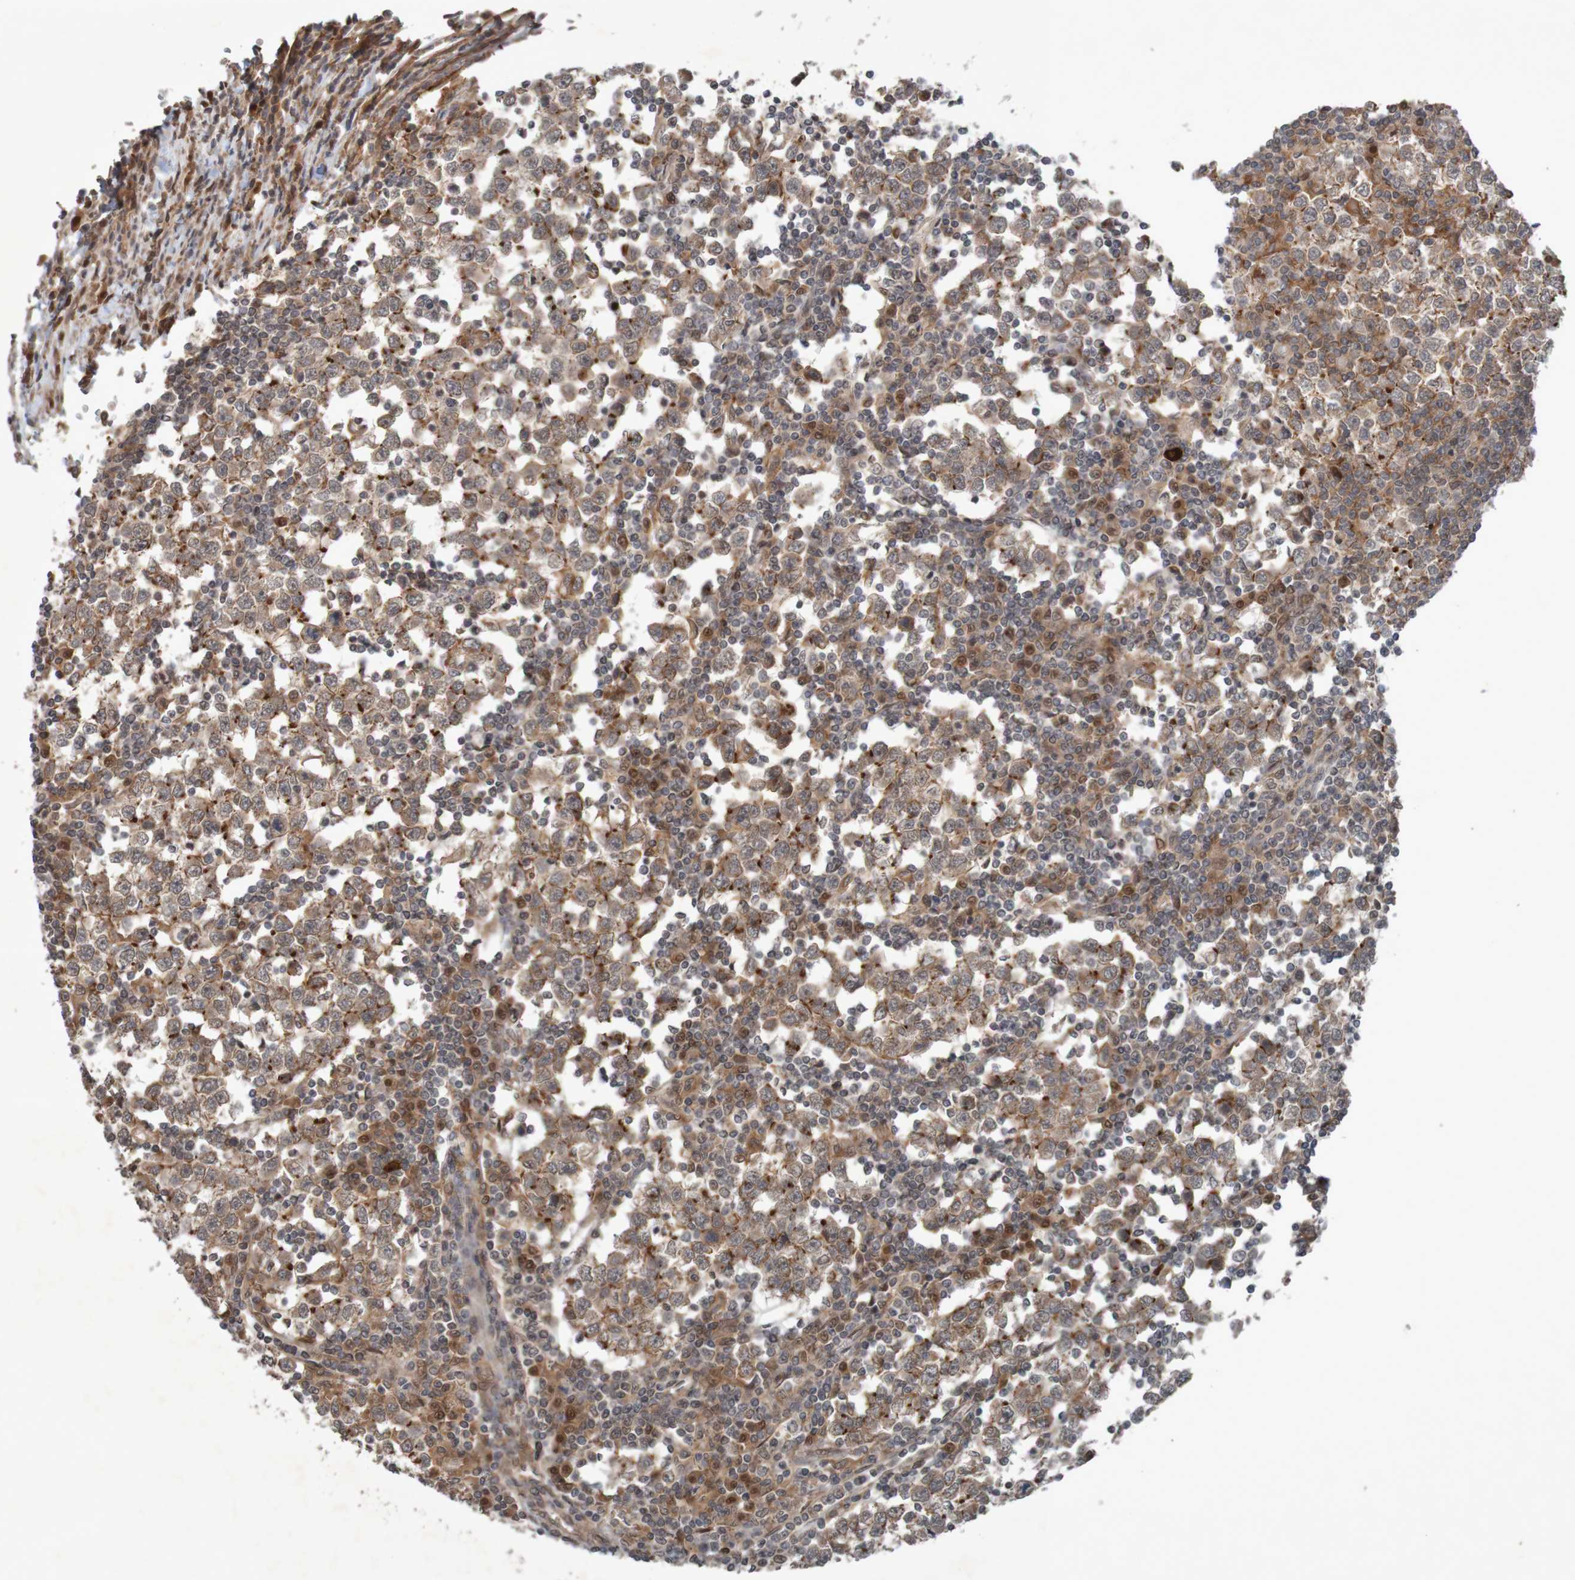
{"staining": {"intensity": "moderate", "quantity": ">75%", "location": "cytoplasmic/membranous"}, "tissue": "testis cancer", "cell_type": "Tumor cells", "image_type": "cancer", "snomed": [{"axis": "morphology", "description": "Seminoma, NOS"}, {"axis": "topography", "description": "Testis"}], "caption": "IHC histopathology image of neoplastic tissue: human testis cancer (seminoma) stained using immunohistochemistry (IHC) reveals medium levels of moderate protein expression localized specifically in the cytoplasmic/membranous of tumor cells, appearing as a cytoplasmic/membranous brown color.", "gene": "ARHGEF11", "patient": {"sex": "male", "age": 65}}